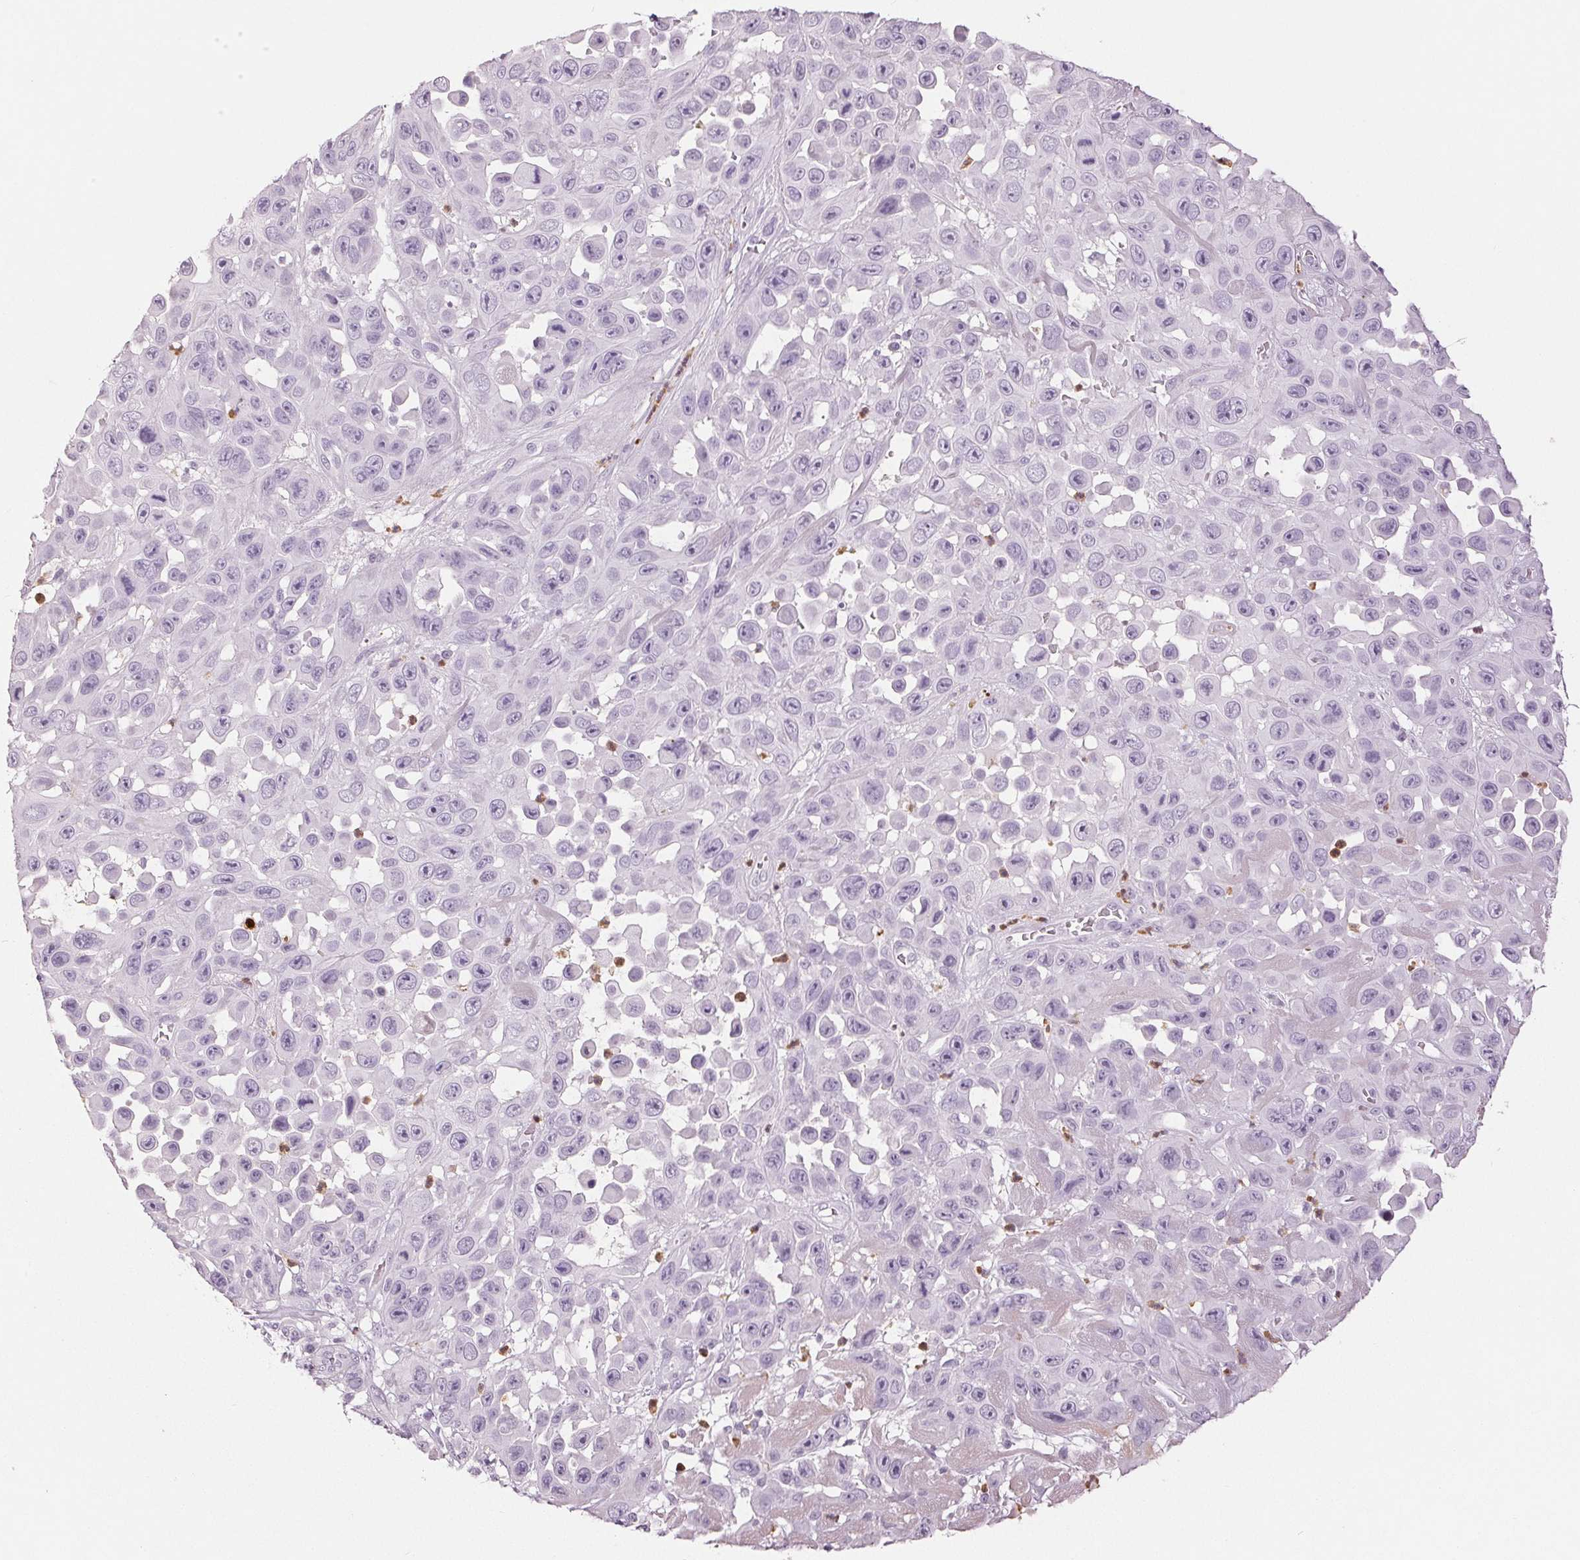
{"staining": {"intensity": "negative", "quantity": "none", "location": "none"}, "tissue": "skin cancer", "cell_type": "Tumor cells", "image_type": "cancer", "snomed": [{"axis": "morphology", "description": "Squamous cell carcinoma, NOS"}, {"axis": "topography", "description": "Skin"}], "caption": "High magnification brightfield microscopy of skin squamous cell carcinoma stained with DAB (brown) and counterstained with hematoxylin (blue): tumor cells show no significant positivity.", "gene": "LTF", "patient": {"sex": "male", "age": 81}}